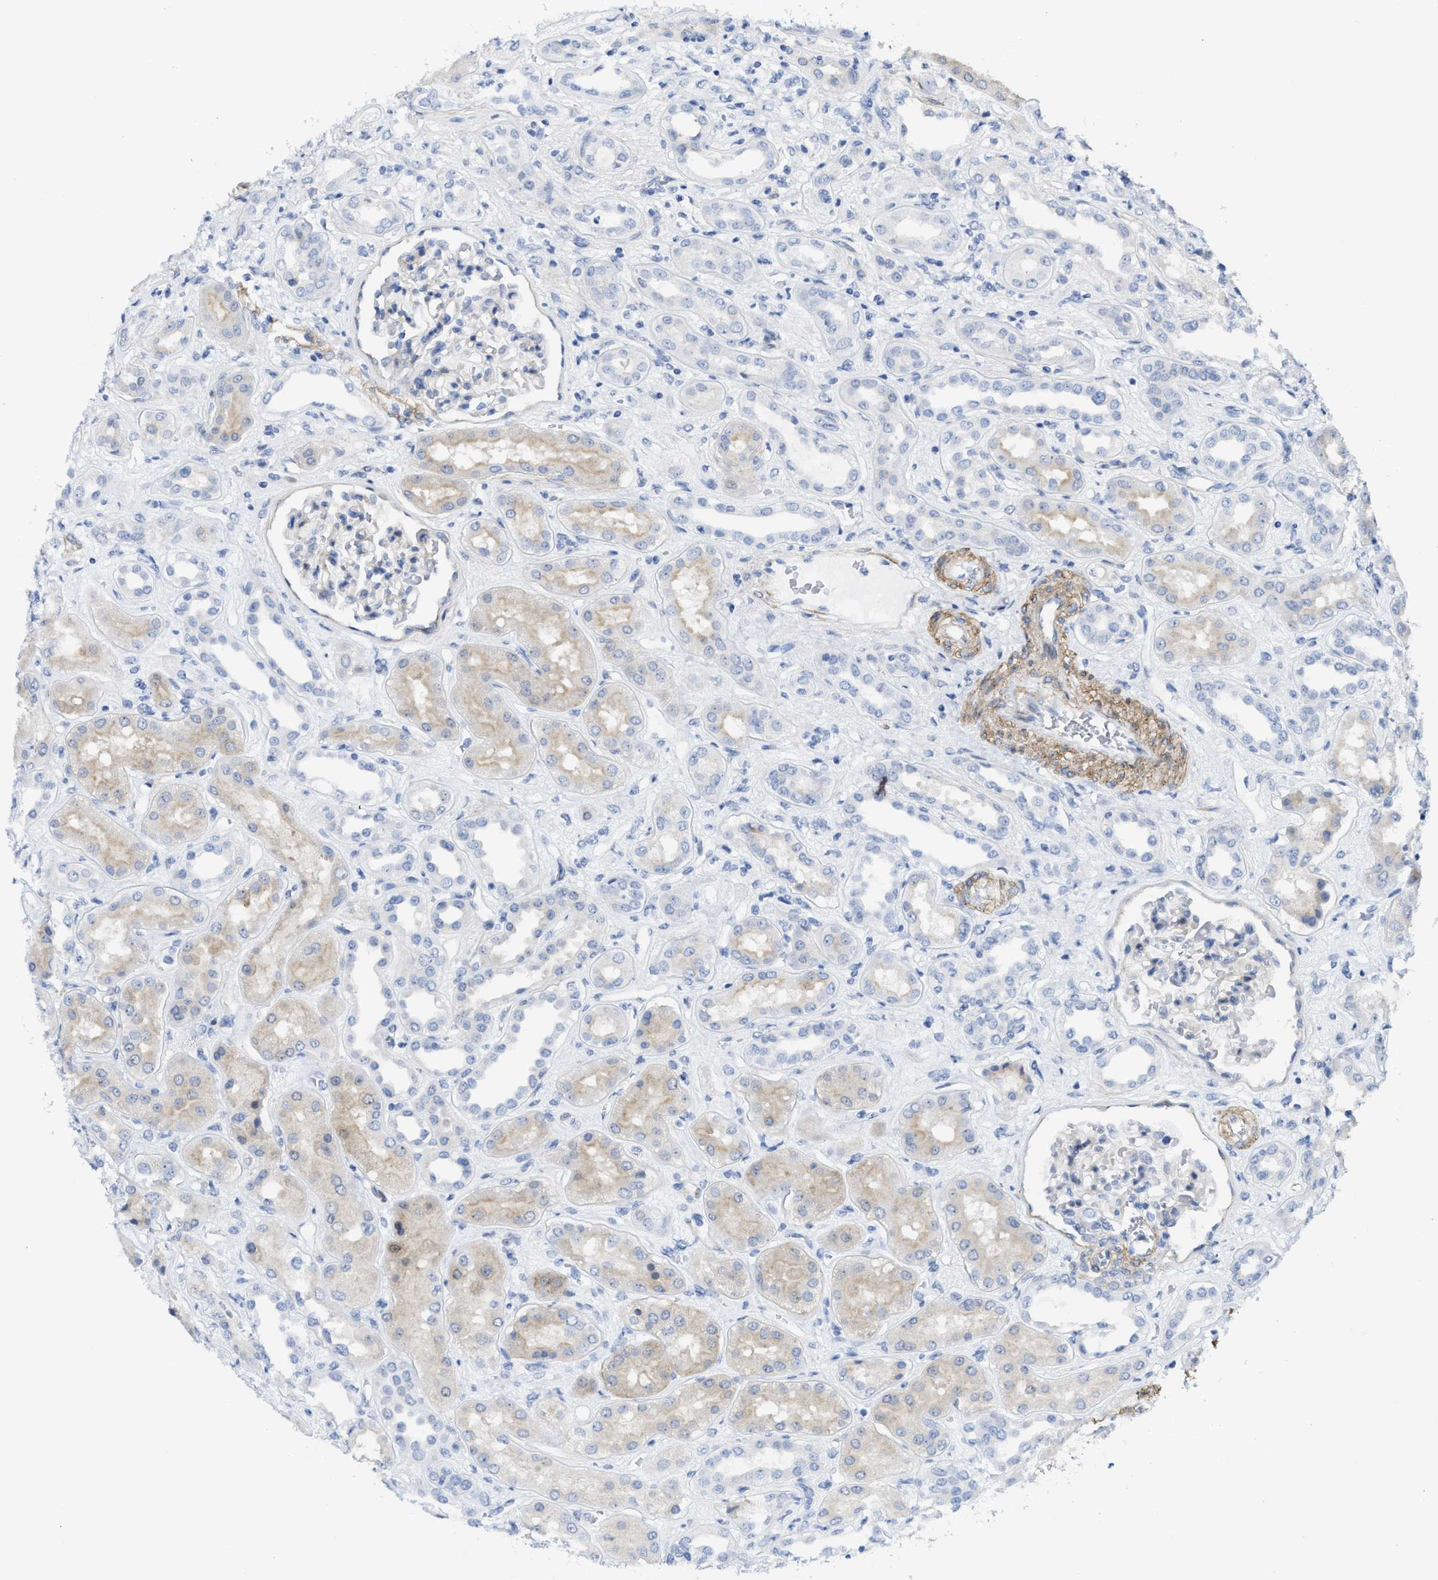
{"staining": {"intensity": "negative", "quantity": "none", "location": "none"}, "tissue": "kidney", "cell_type": "Cells in glomeruli", "image_type": "normal", "snomed": [{"axis": "morphology", "description": "Normal tissue, NOS"}, {"axis": "topography", "description": "Kidney"}], "caption": "An IHC micrograph of benign kidney is shown. There is no staining in cells in glomeruli of kidney.", "gene": "TUB", "patient": {"sex": "male", "age": 59}}